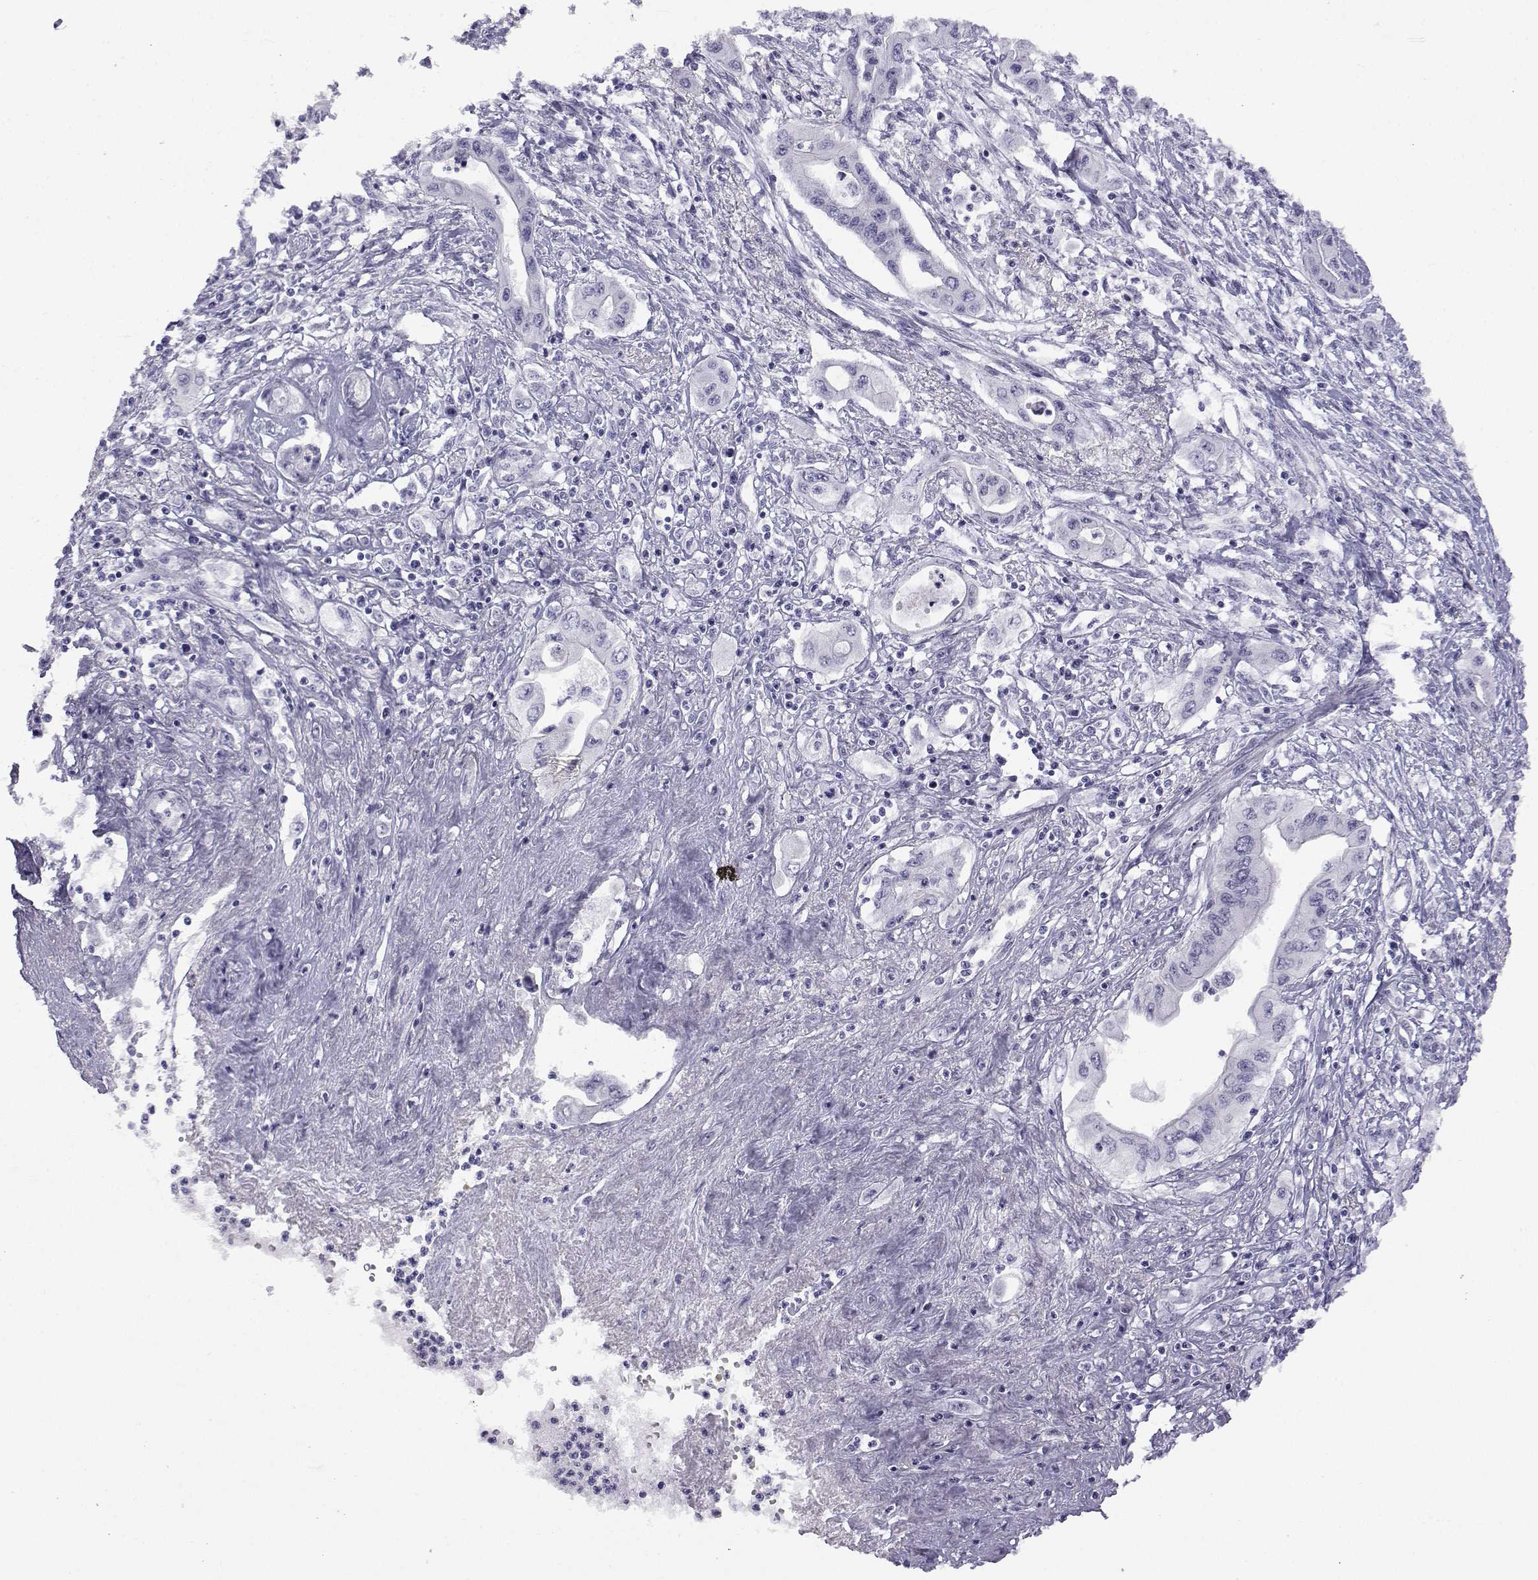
{"staining": {"intensity": "negative", "quantity": "none", "location": "none"}, "tissue": "pancreatic cancer", "cell_type": "Tumor cells", "image_type": "cancer", "snomed": [{"axis": "morphology", "description": "Adenocarcinoma, NOS"}, {"axis": "topography", "description": "Pancreas"}], "caption": "Tumor cells show no significant staining in adenocarcinoma (pancreatic).", "gene": "MED26", "patient": {"sex": "female", "age": 62}}